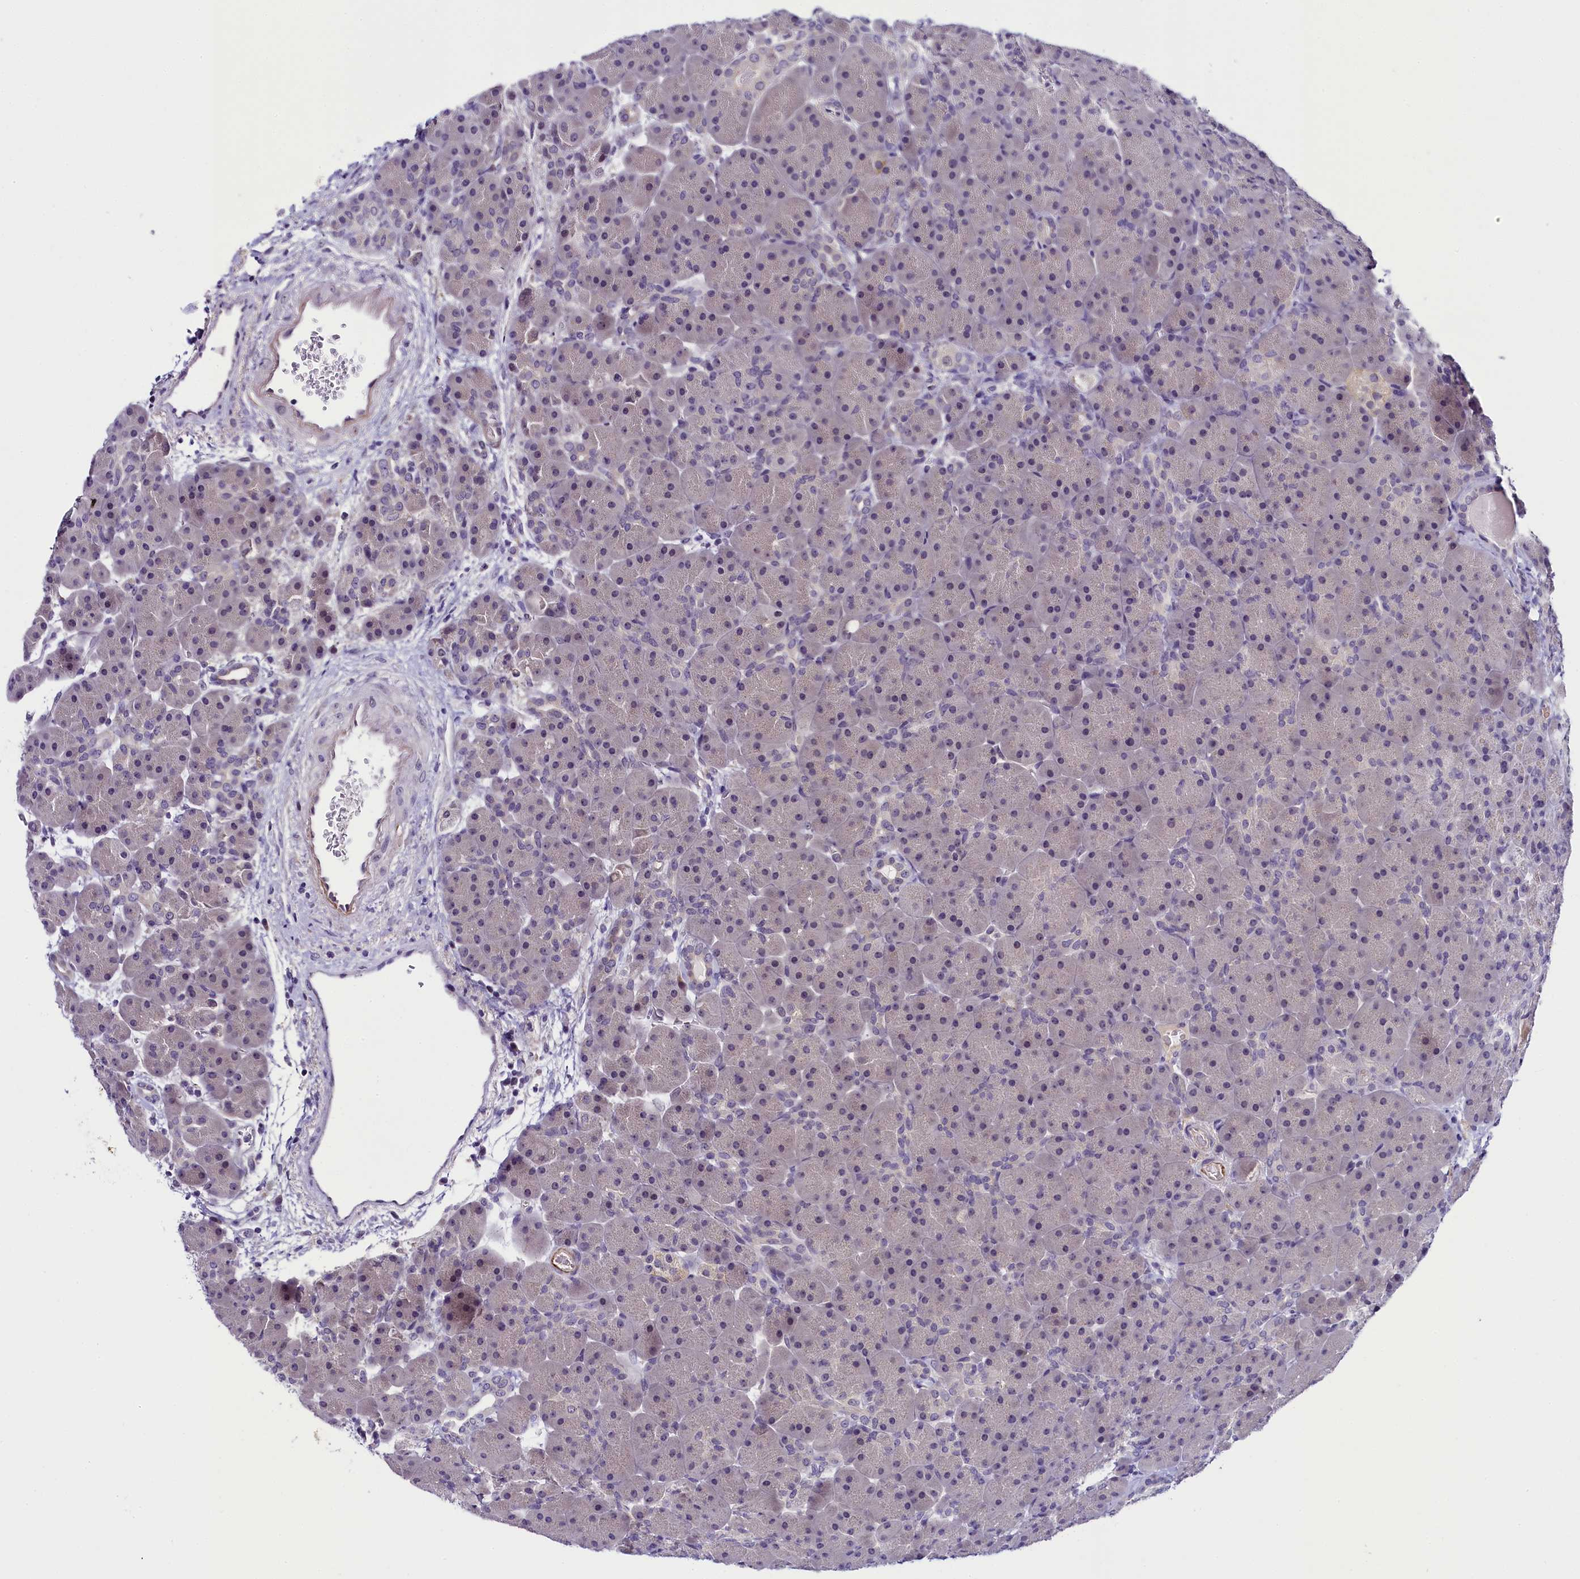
{"staining": {"intensity": "negative", "quantity": "none", "location": "none"}, "tissue": "pancreas", "cell_type": "Exocrine glandular cells", "image_type": "normal", "snomed": [{"axis": "morphology", "description": "Normal tissue, NOS"}, {"axis": "topography", "description": "Pancreas"}], "caption": "IHC histopathology image of normal pancreas stained for a protein (brown), which demonstrates no staining in exocrine glandular cells.", "gene": "IQCN", "patient": {"sex": "male", "age": 66}}